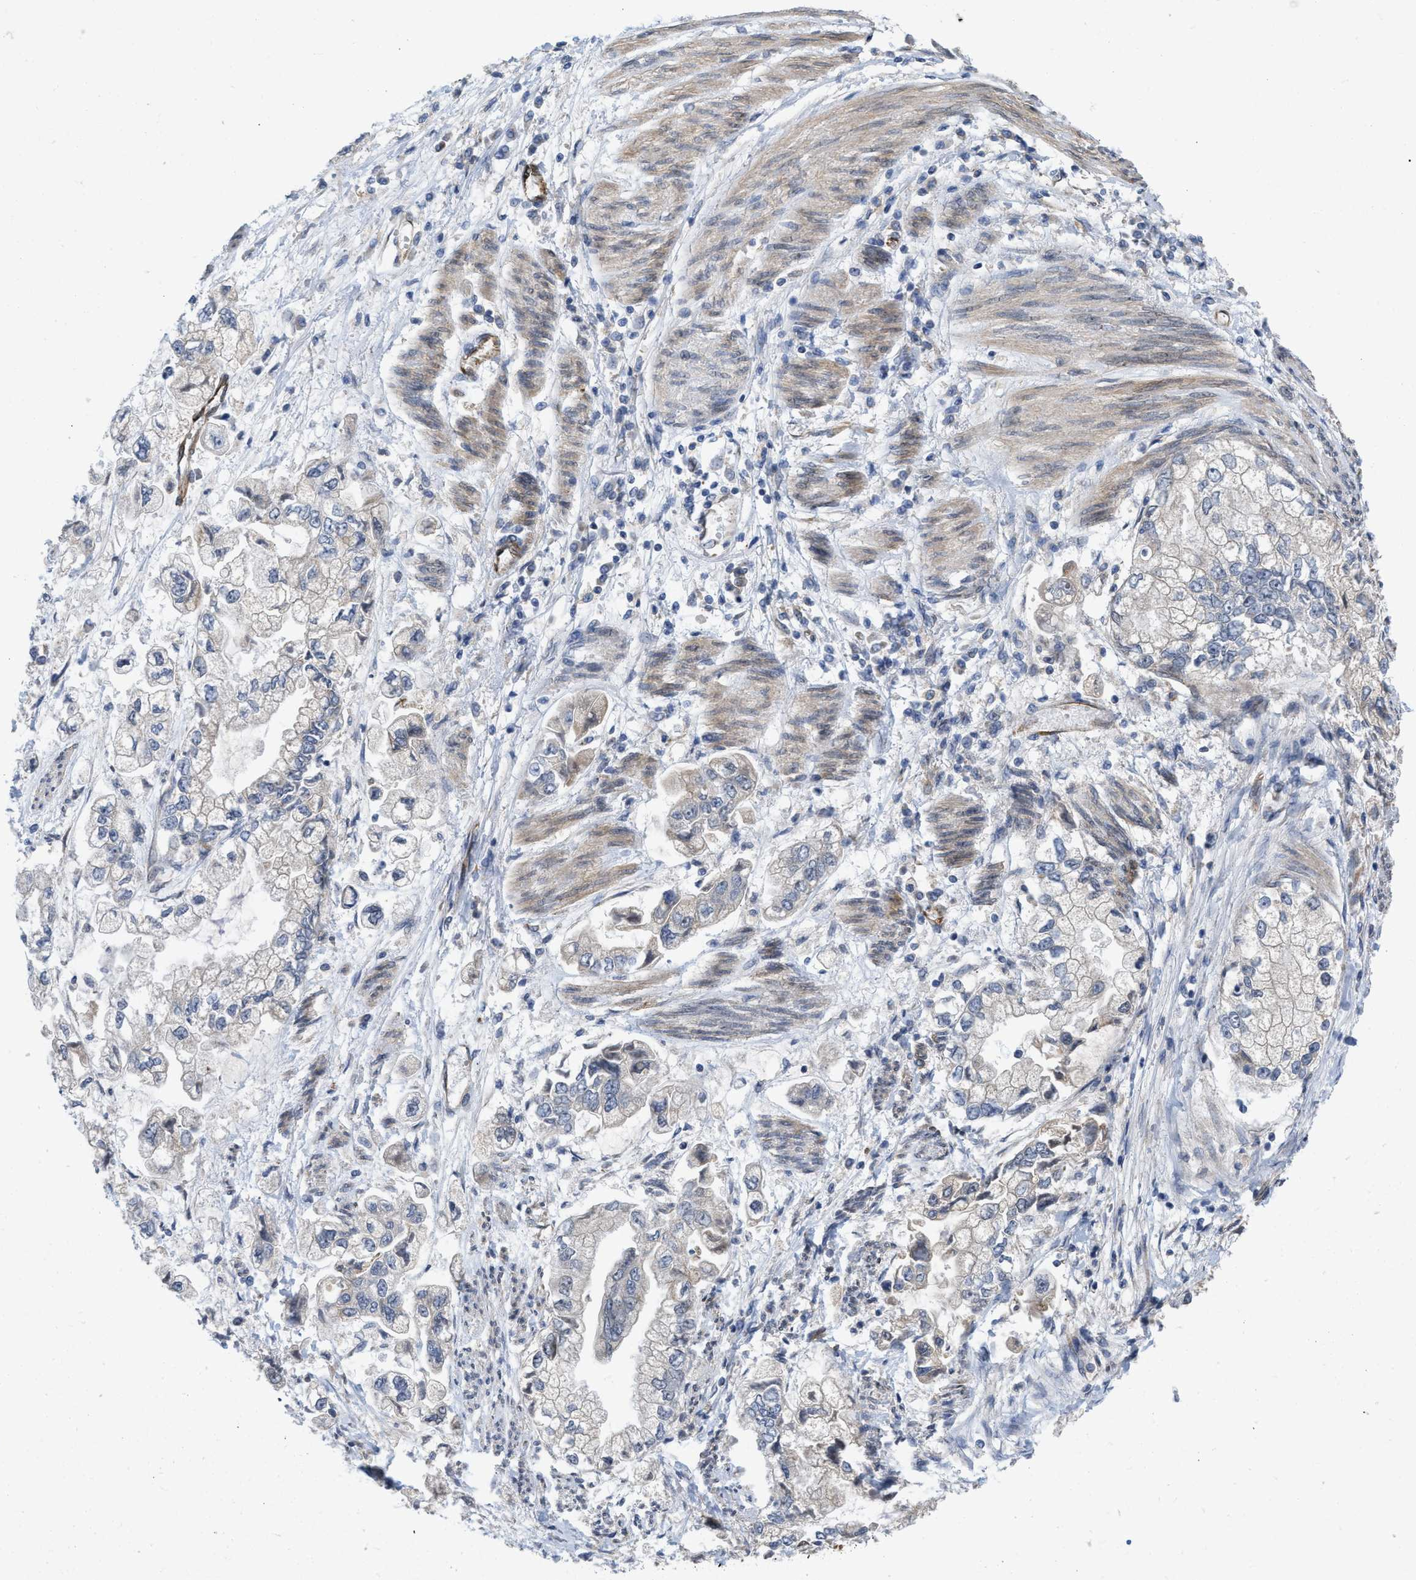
{"staining": {"intensity": "negative", "quantity": "none", "location": "none"}, "tissue": "stomach cancer", "cell_type": "Tumor cells", "image_type": "cancer", "snomed": [{"axis": "morphology", "description": "Normal tissue, NOS"}, {"axis": "morphology", "description": "Adenocarcinoma, NOS"}, {"axis": "topography", "description": "Stomach"}], "caption": "Photomicrograph shows no significant protein expression in tumor cells of stomach adenocarcinoma.", "gene": "EOGT", "patient": {"sex": "male", "age": 62}}